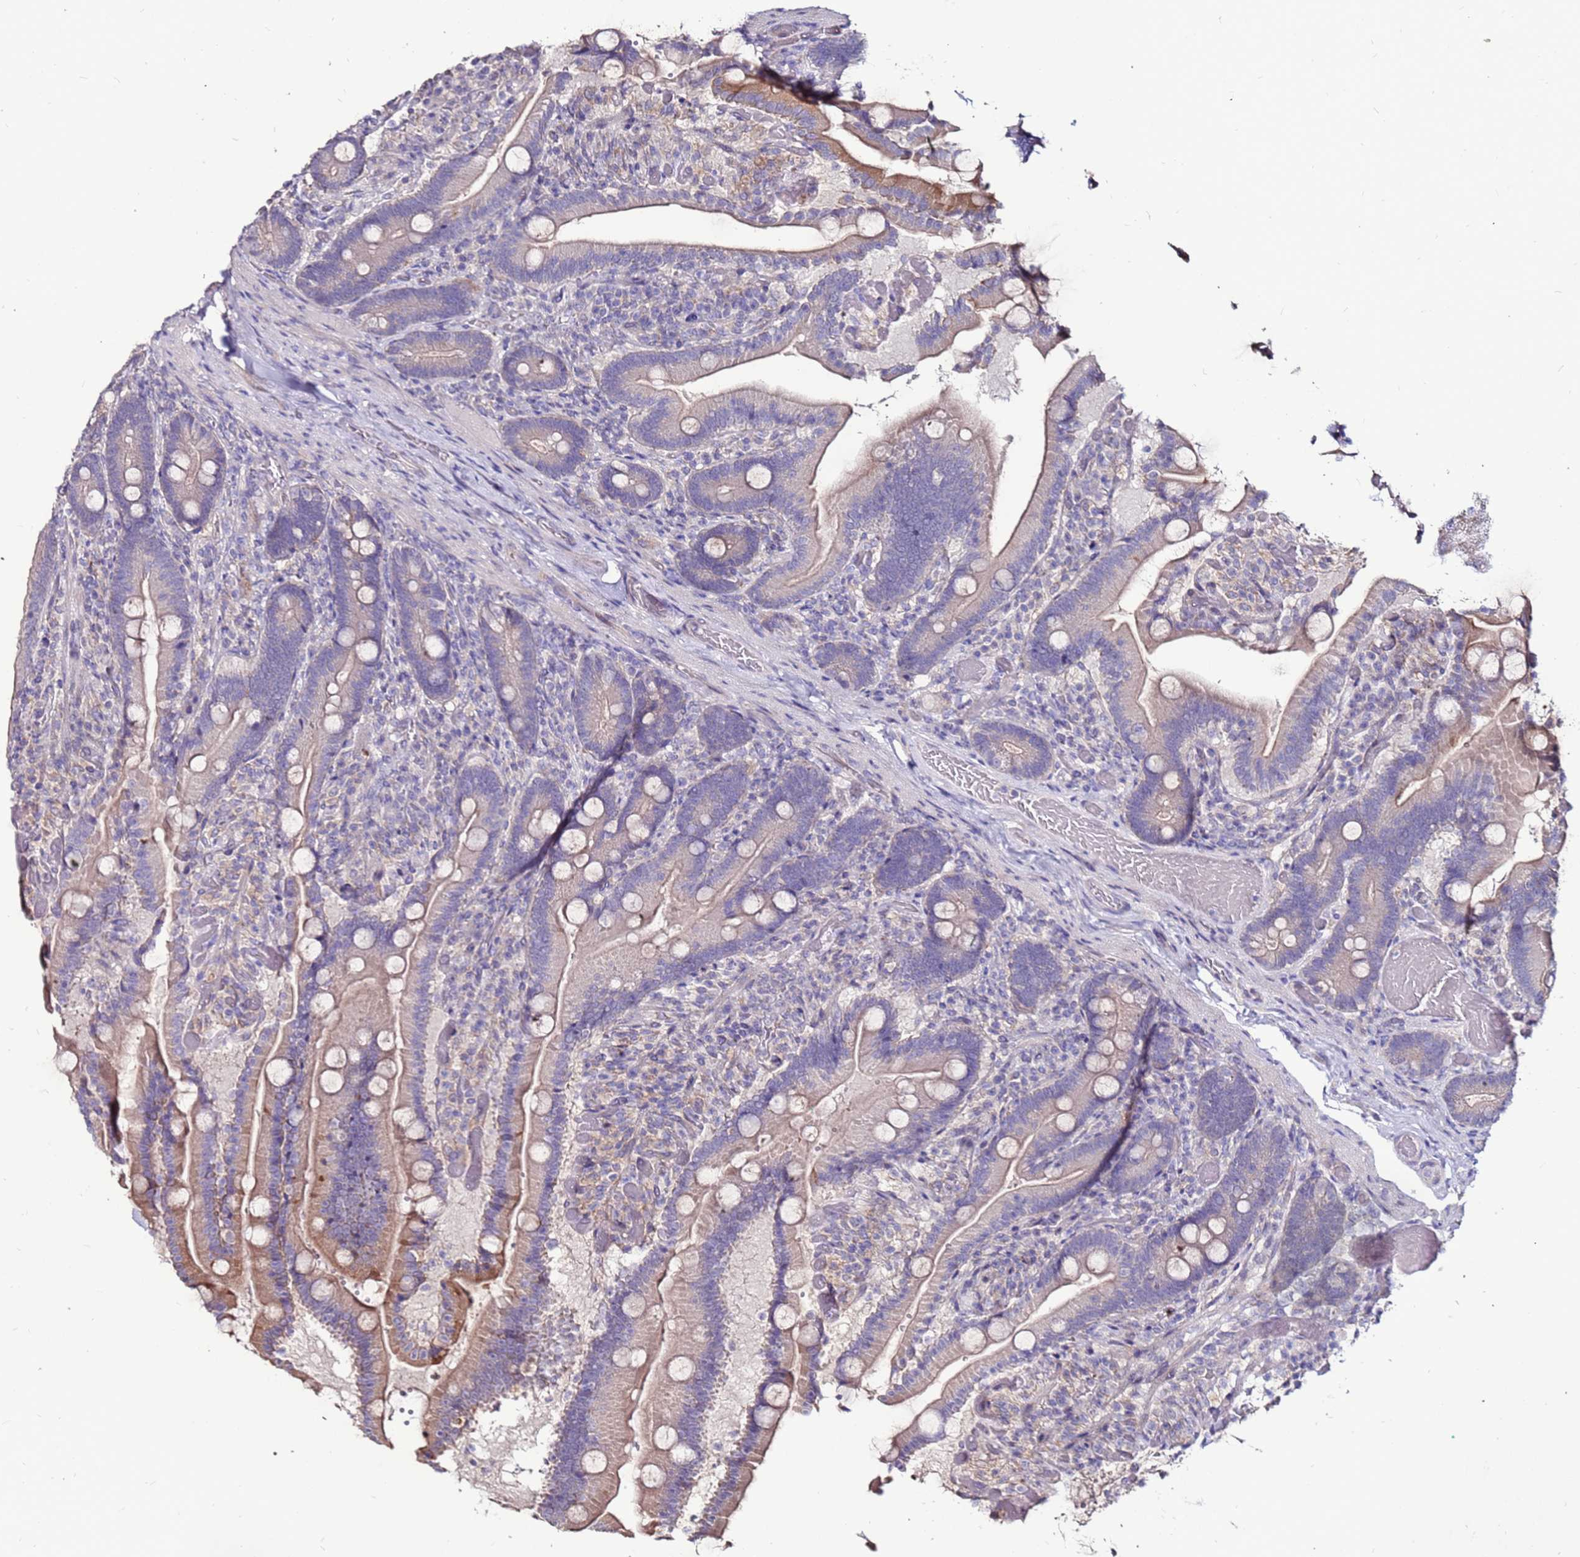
{"staining": {"intensity": "moderate", "quantity": "25%-75%", "location": "cytoplasmic/membranous"}, "tissue": "duodenum", "cell_type": "Glandular cells", "image_type": "normal", "snomed": [{"axis": "morphology", "description": "Normal tissue, NOS"}, {"axis": "topography", "description": "Duodenum"}], "caption": "An immunohistochemistry histopathology image of unremarkable tissue is shown. Protein staining in brown shows moderate cytoplasmic/membranous positivity in duodenum within glandular cells.", "gene": "SLC44A3", "patient": {"sex": "female", "age": 62}}